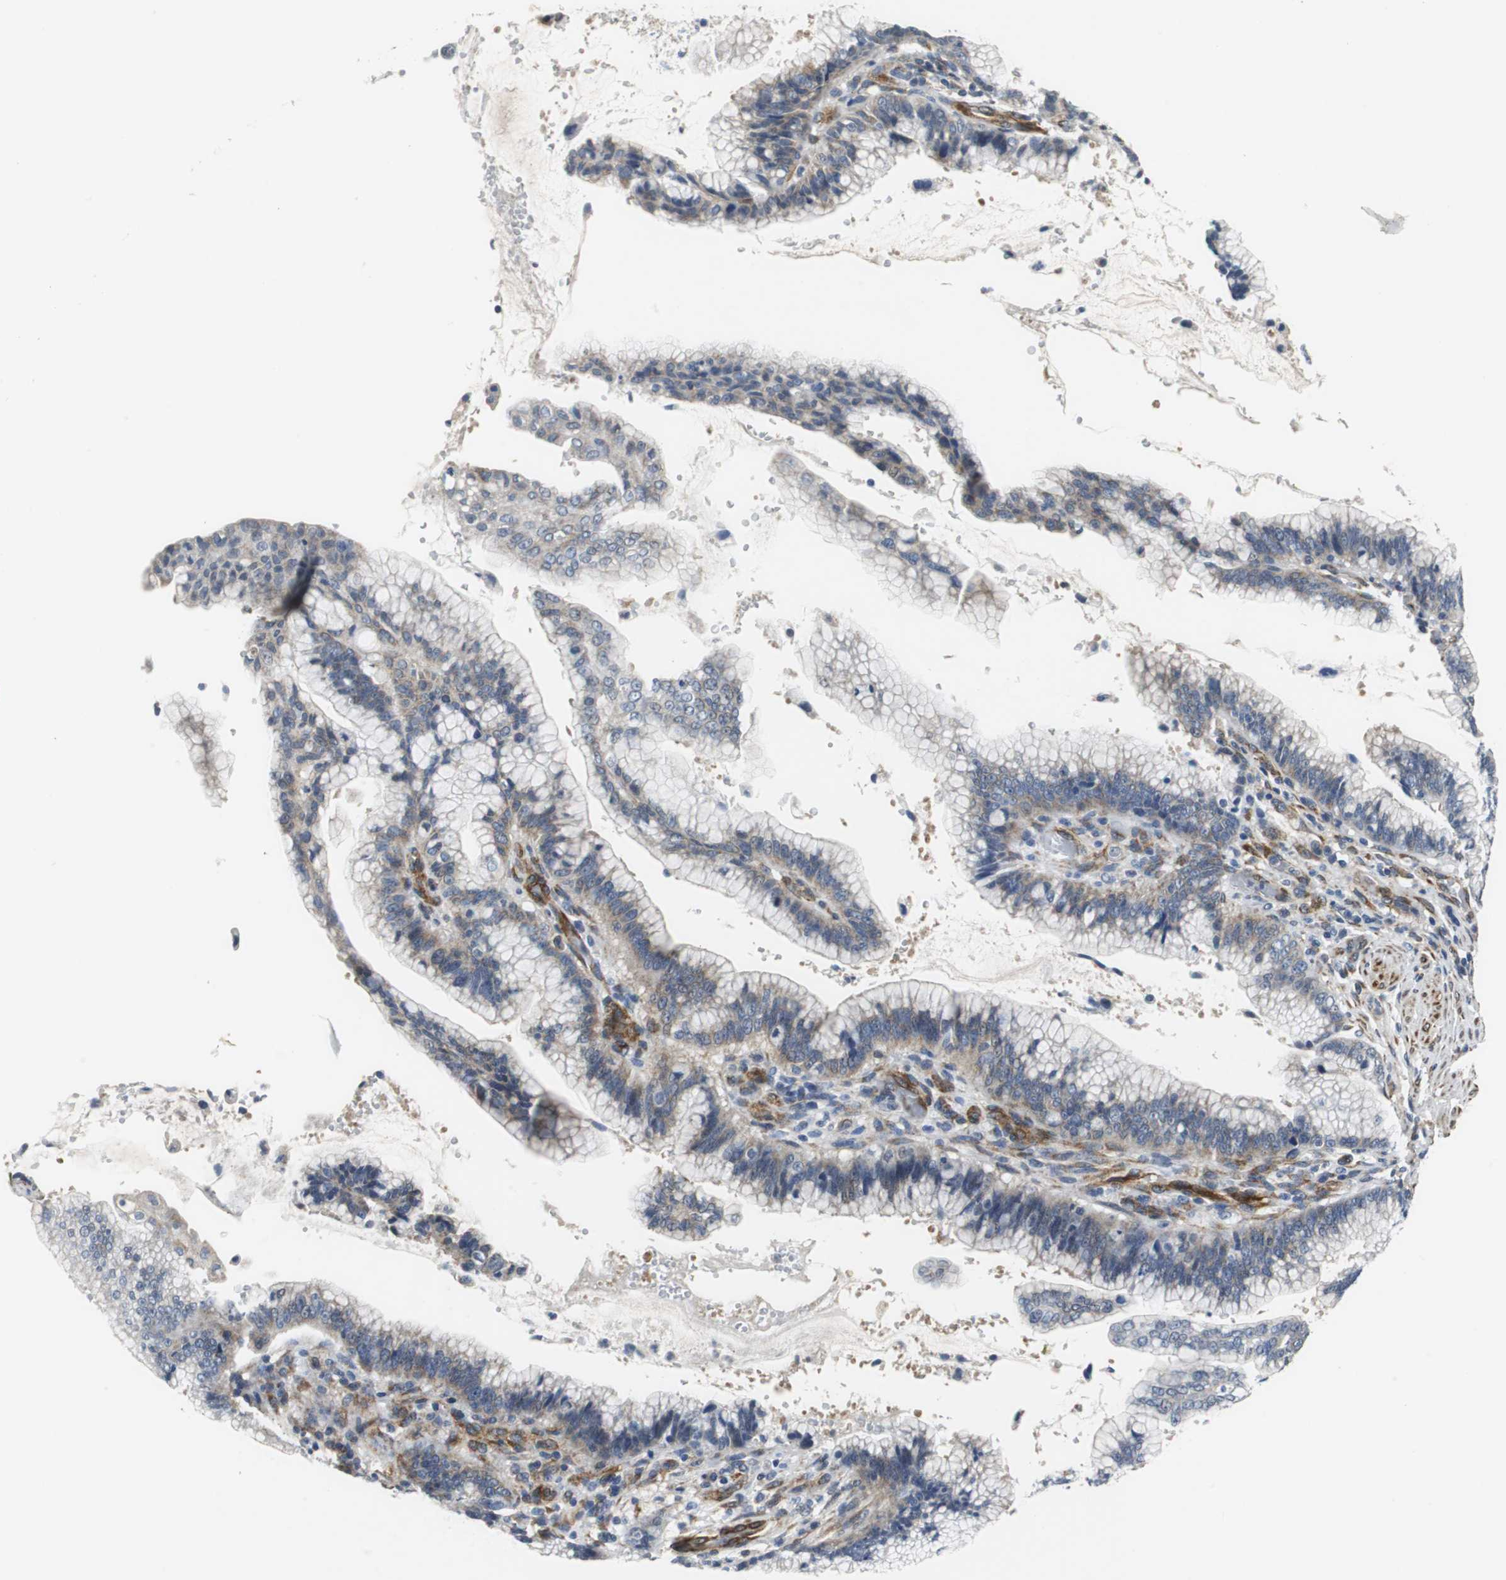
{"staining": {"intensity": "weak", "quantity": ">75%", "location": "cytoplasmic/membranous"}, "tissue": "pancreatic cancer", "cell_type": "Tumor cells", "image_type": "cancer", "snomed": [{"axis": "morphology", "description": "Adenocarcinoma, NOS"}, {"axis": "topography", "description": "Pancreas"}], "caption": "The micrograph shows immunohistochemical staining of pancreatic adenocarcinoma. There is weak cytoplasmic/membranous expression is seen in approximately >75% of tumor cells. (brown staining indicates protein expression, while blue staining denotes nuclei).", "gene": "ISCU", "patient": {"sex": "female", "age": 64}}